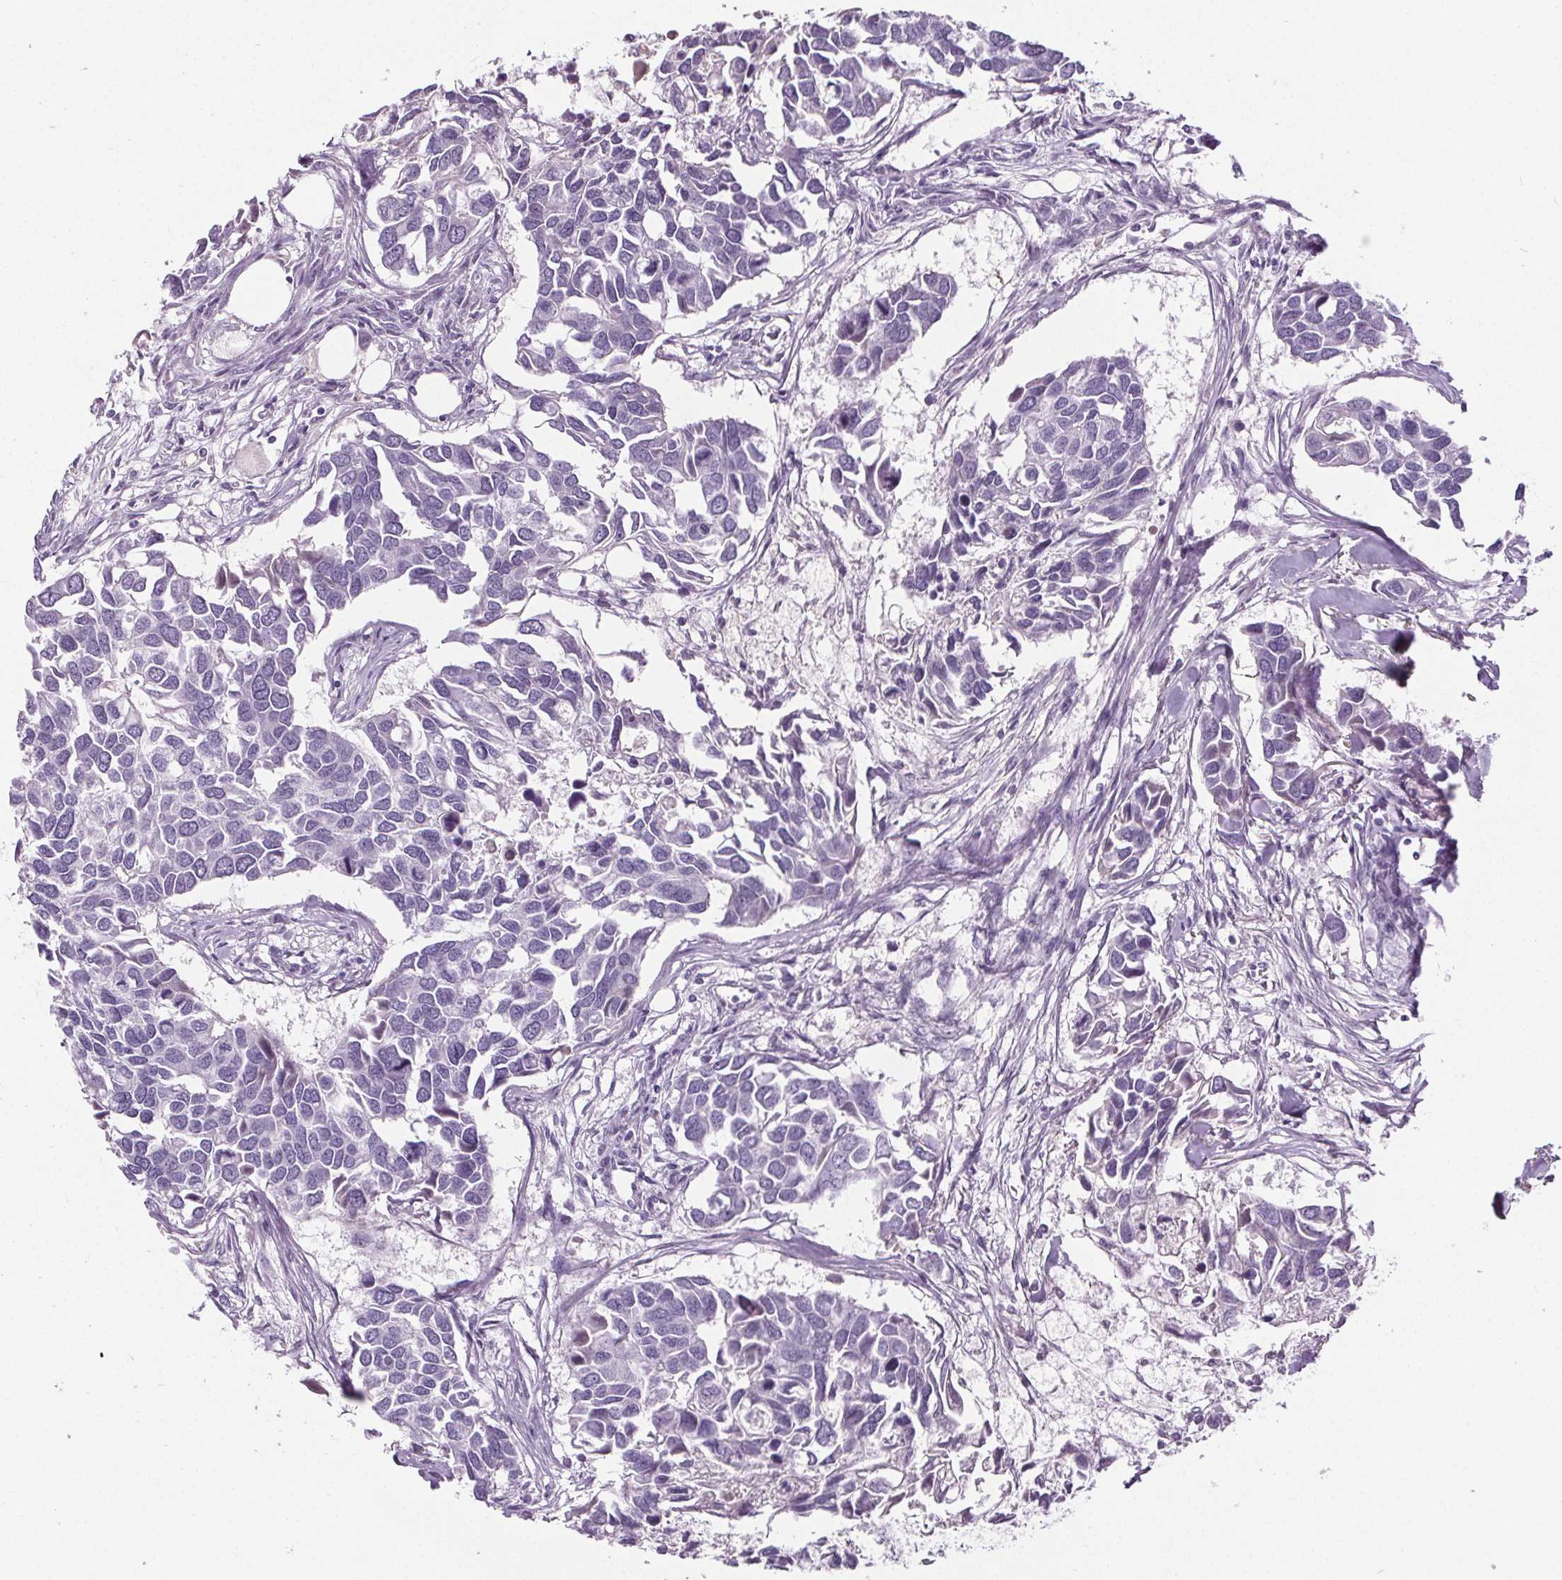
{"staining": {"intensity": "negative", "quantity": "none", "location": "none"}, "tissue": "breast cancer", "cell_type": "Tumor cells", "image_type": "cancer", "snomed": [{"axis": "morphology", "description": "Duct carcinoma"}, {"axis": "topography", "description": "Breast"}], "caption": "Immunohistochemistry photomicrograph of human breast invasive ductal carcinoma stained for a protein (brown), which shows no staining in tumor cells.", "gene": "CD5L", "patient": {"sex": "female", "age": 83}}